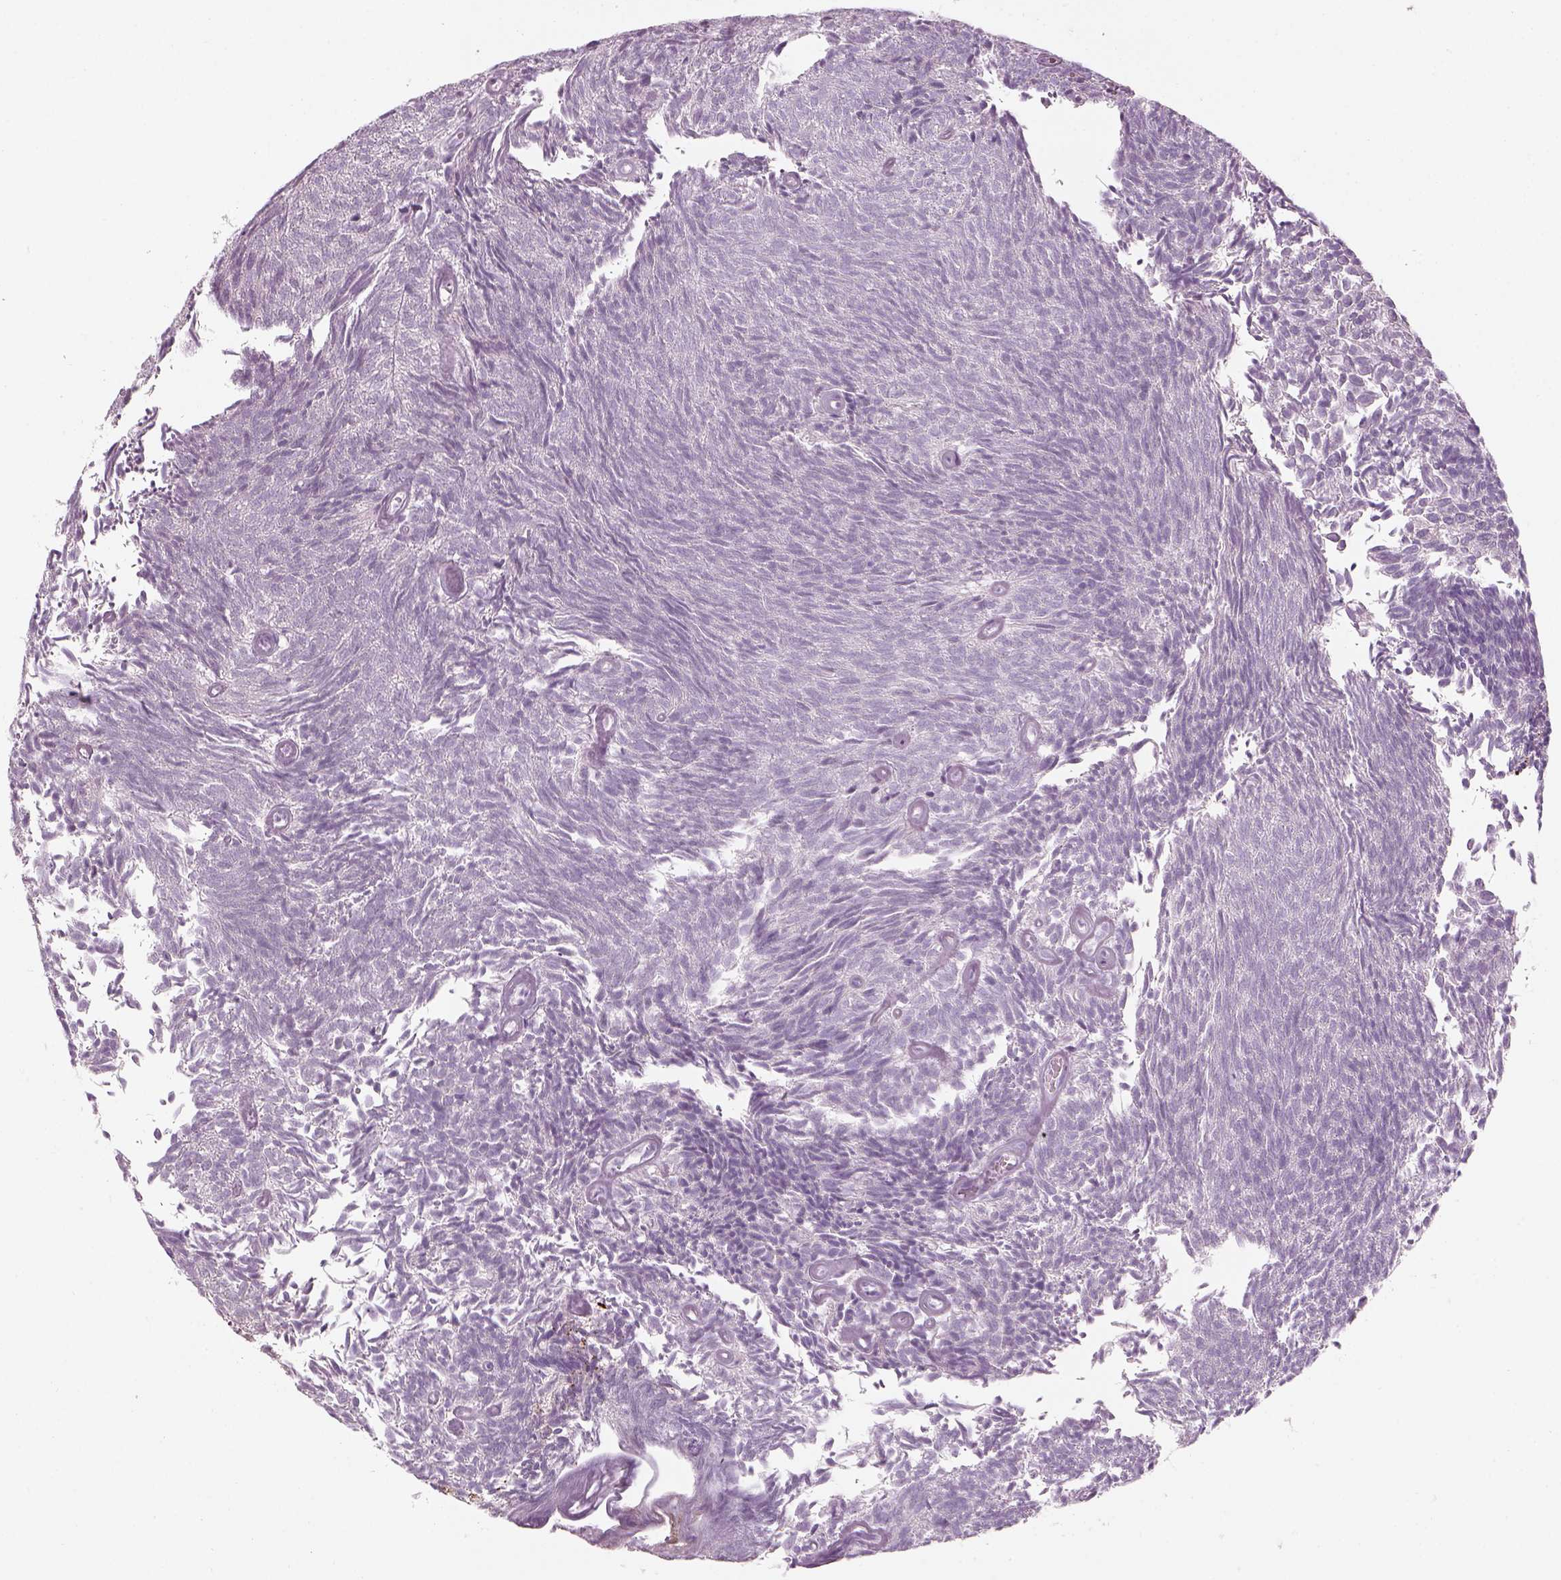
{"staining": {"intensity": "negative", "quantity": "none", "location": "none"}, "tissue": "urothelial cancer", "cell_type": "Tumor cells", "image_type": "cancer", "snomed": [{"axis": "morphology", "description": "Urothelial carcinoma, Low grade"}, {"axis": "topography", "description": "Urinary bladder"}], "caption": "Human low-grade urothelial carcinoma stained for a protein using immunohistochemistry (IHC) reveals no positivity in tumor cells.", "gene": "PABPC1L2B", "patient": {"sex": "male", "age": 77}}